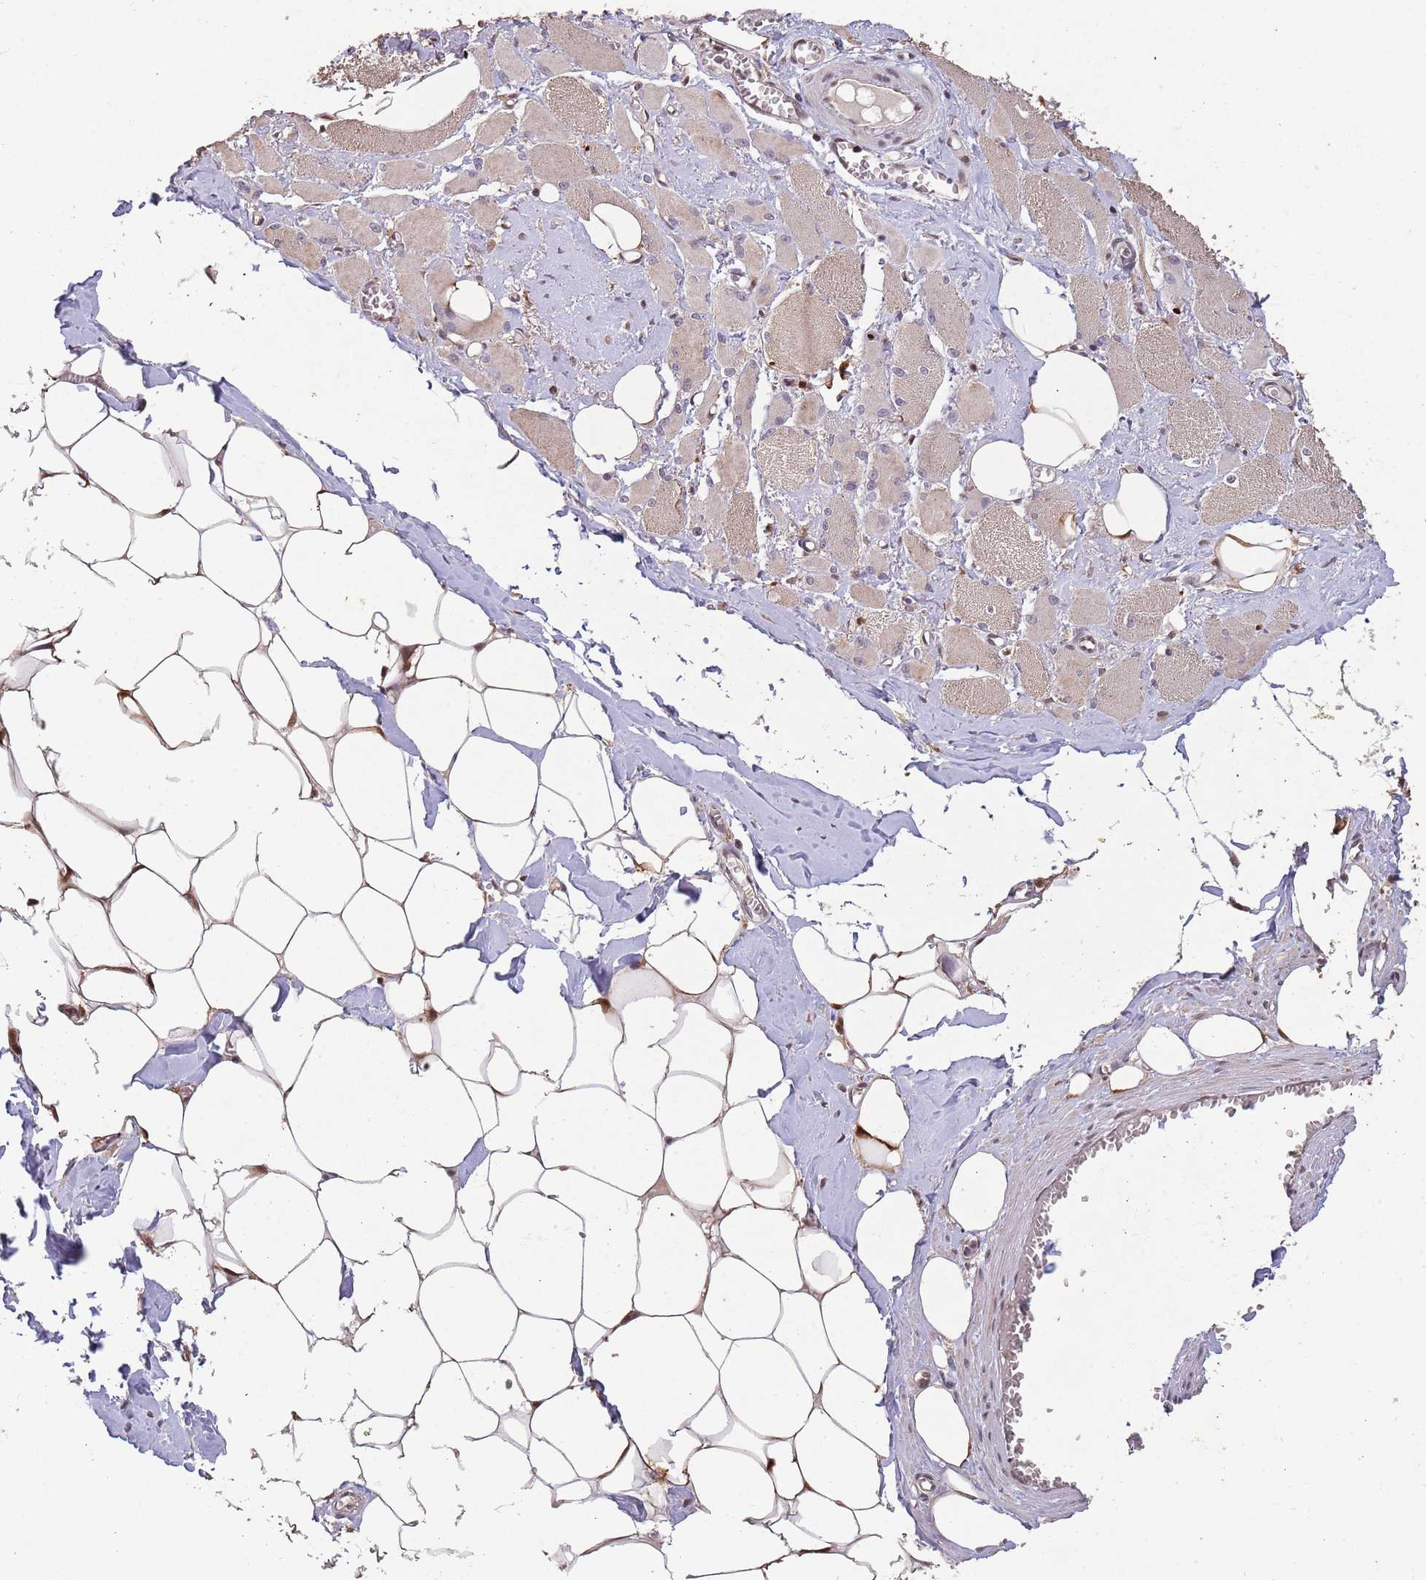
{"staining": {"intensity": "moderate", "quantity": ">75%", "location": "cytoplasmic/membranous"}, "tissue": "skeletal muscle", "cell_type": "Myocytes", "image_type": "normal", "snomed": [{"axis": "morphology", "description": "Normal tissue, NOS"}, {"axis": "morphology", "description": "Basal cell carcinoma"}, {"axis": "topography", "description": "Skeletal muscle"}], "caption": "Immunohistochemical staining of unremarkable human skeletal muscle displays moderate cytoplasmic/membranous protein positivity in approximately >75% of myocytes. Nuclei are stained in blue.", "gene": "ZNF639", "patient": {"sex": "female", "age": 64}}